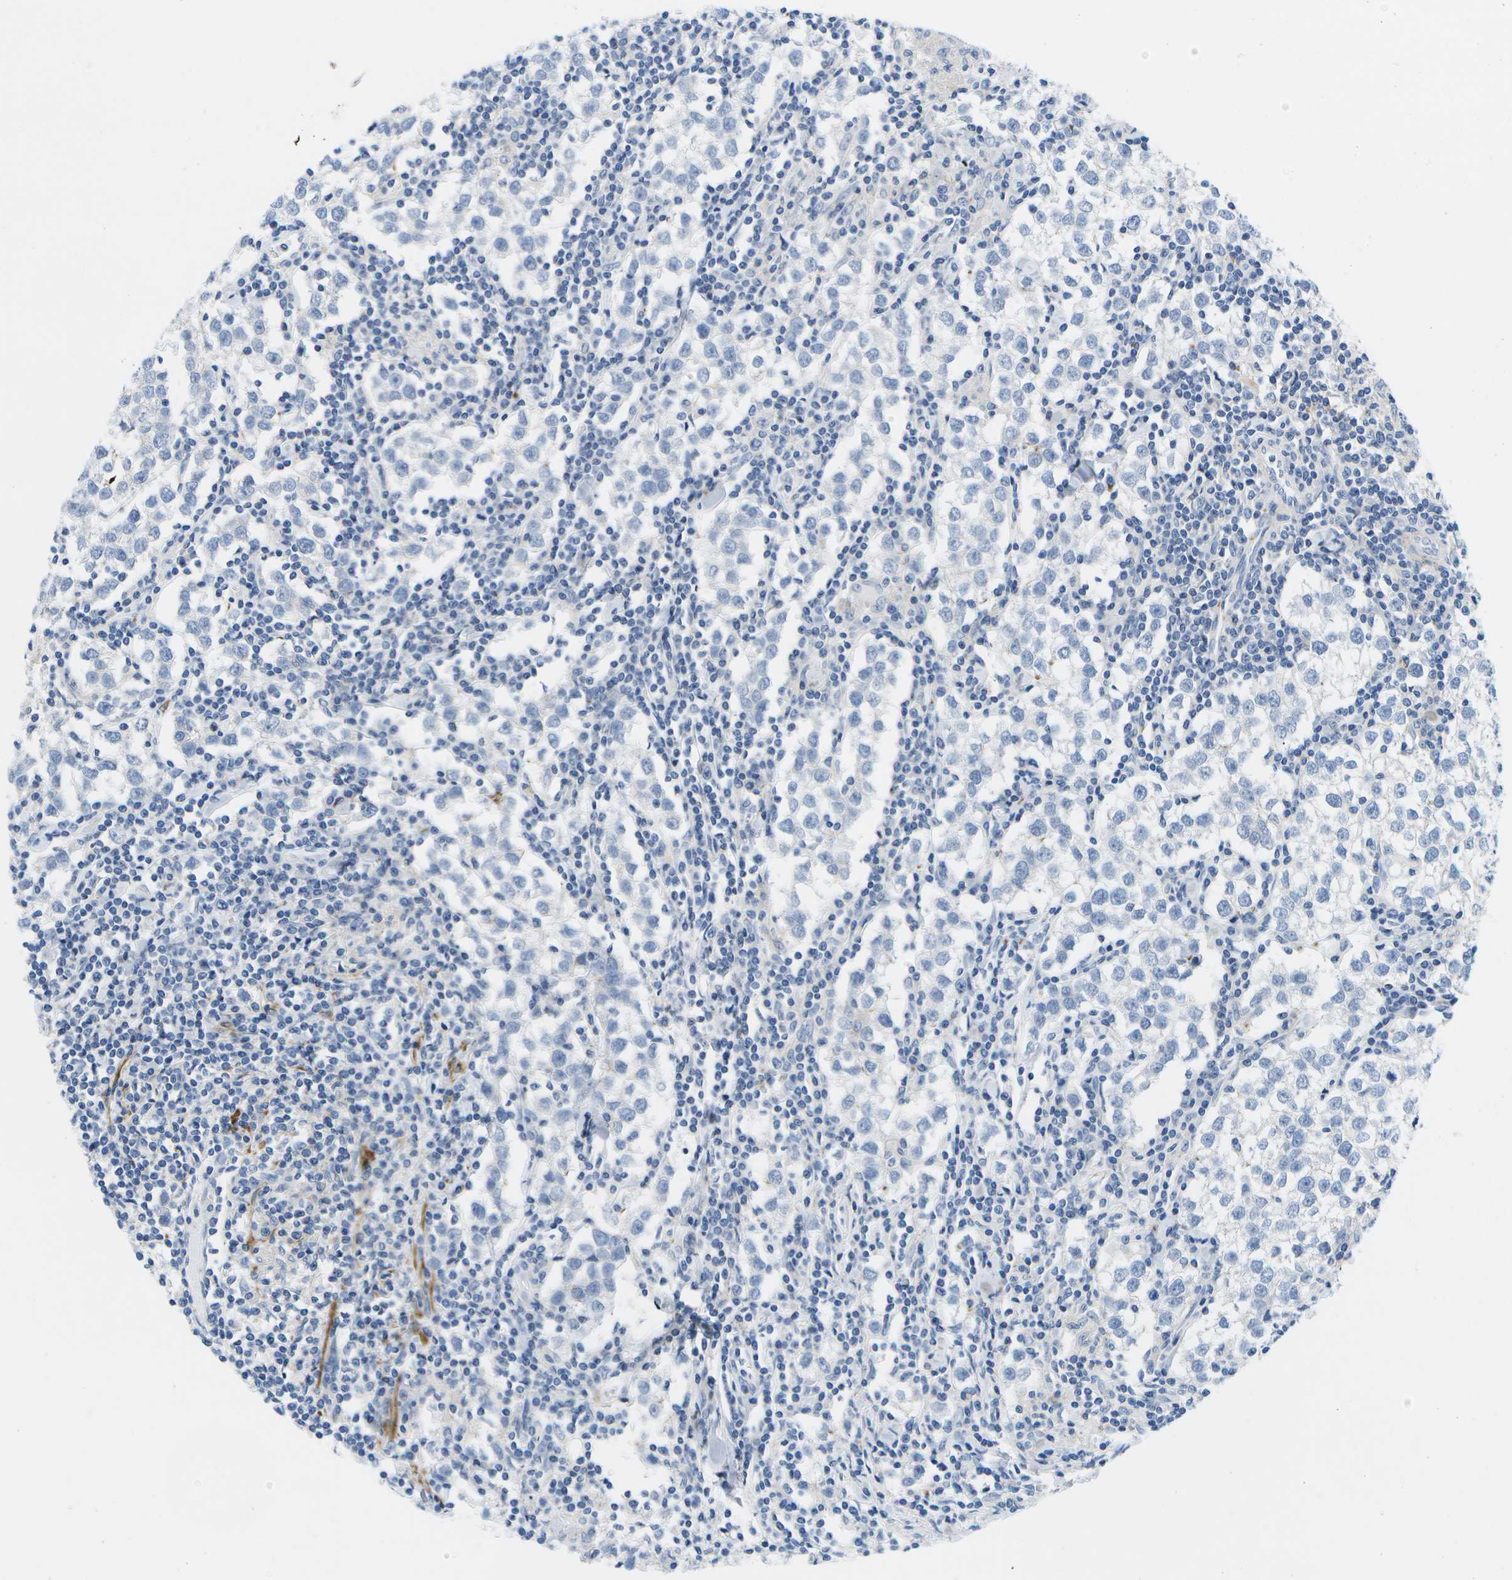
{"staining": {"intensity": "negative", "quantity": "none", "location": "none"}, "tissue": "testis cancer", "cell_type": "Tumor cells", "image_type": "cancer", "snomed": [{"axis": "morphology", "description": "Seminoma, NOS"}, {"axis": "morphology", "description": "Carcinoma, Embryonal, NOS"}, {"axis": "topography", "description": "Testis"}], "caption": "Histopathology image shows no significant protein staining in tumor cells of testis cancer (seminoma). Brightfield microscopy of immunohistochemistry stained with DAB (brown) and hematoxylin (blue), captured at high magnification.", "gene": "ADGRG6", "patient": {"sex": "male", "age": 36}}